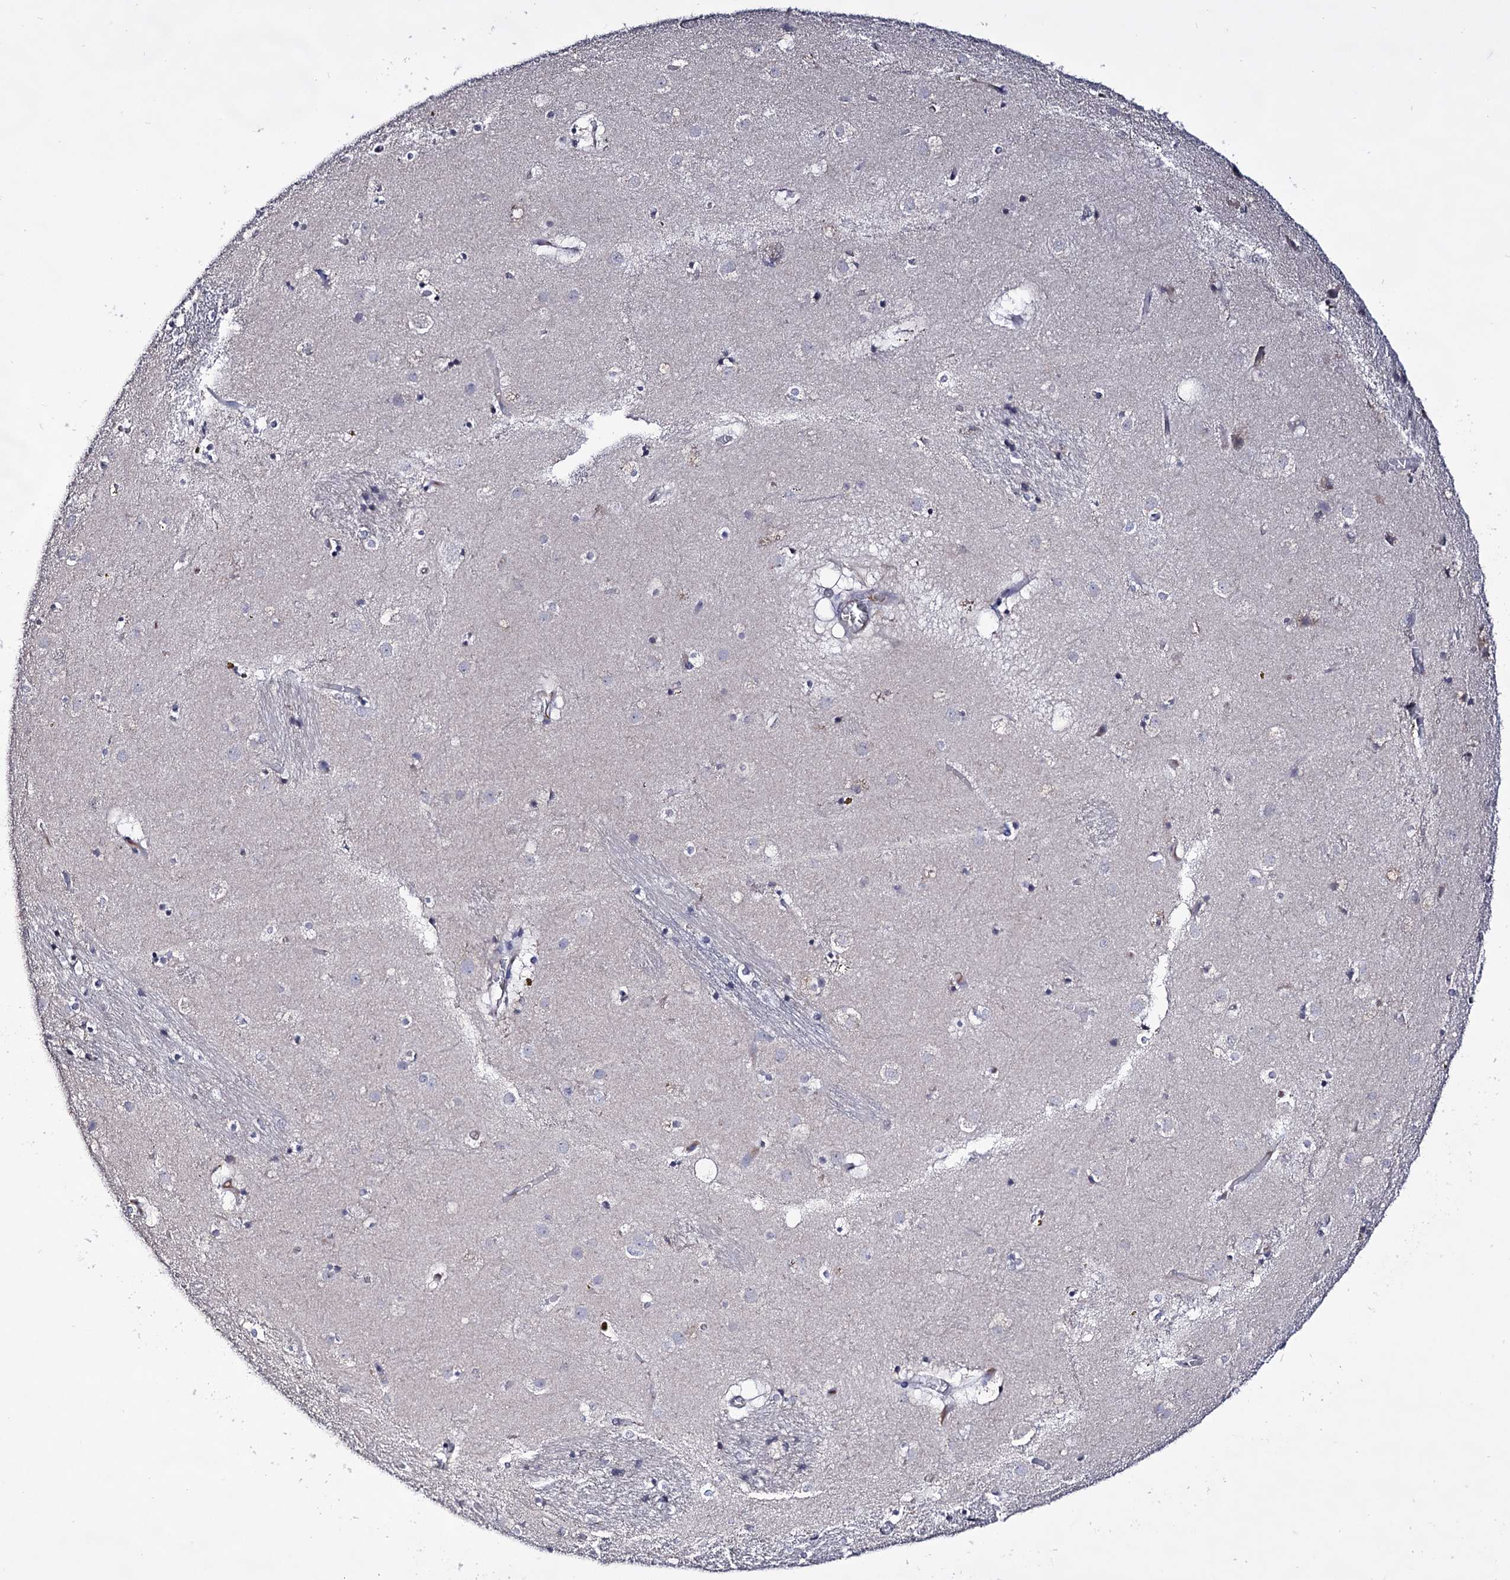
{"staining": {"intensity": "negative", "quantity": "none", "location": "none"}, "tissue": "caudate", "cell_type": "Glial cells", "image_type": "normal", "snomed": [{"axis": "morphology", "description": "Normal tissue, NOS"}, {"axis": "topography", "description": "Lateral ventricle wall"}], "caption": "Caudate was stained to show a protein in brown. There is no significant staining in glial cells.", "gene": "PLIN1", "patient": {"sex": "male", "age": 70}}